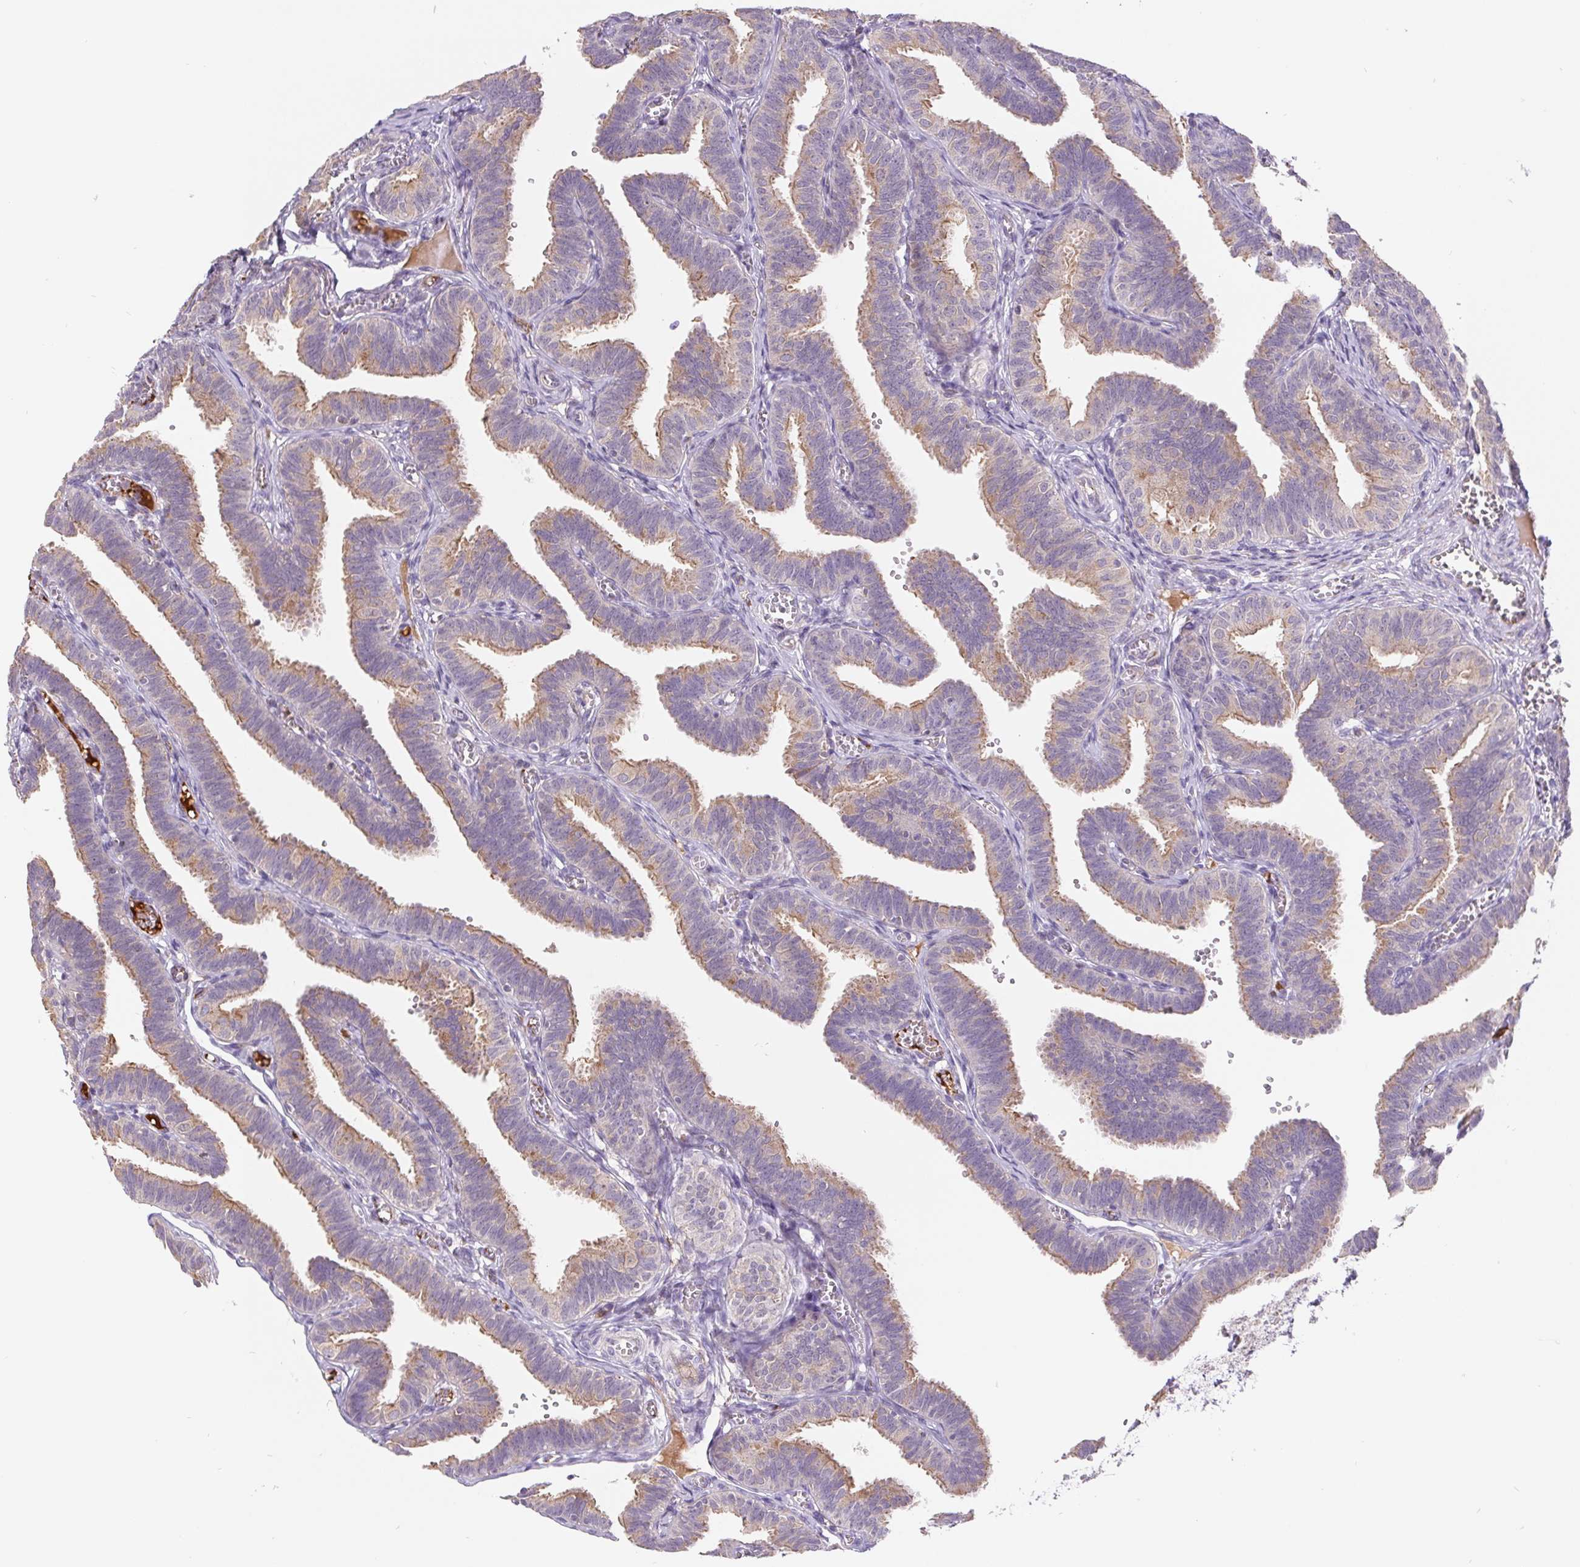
{"staining": {"intensity": "moderate", "quantity": "25%-75%", "location": "cytoplasmic/membranous"}, "tissue": "fallopian tube", "cell_type": "Glandular cells", "image_type": "normal", "snomed": [{"axis": "morphology", "description": "Normal tissue, NOS"}, {"axis": "topography", "description": "Fallopian tube"}], "caption": "An IHC histopathology image of benign tissue is shown. Protein staining in brown labels moderate cytoplasmic/membranous positivity in fallopian tube within glandular cells.", "gene": "EMC6", "patient": {"sex": "female", "age": 25}}